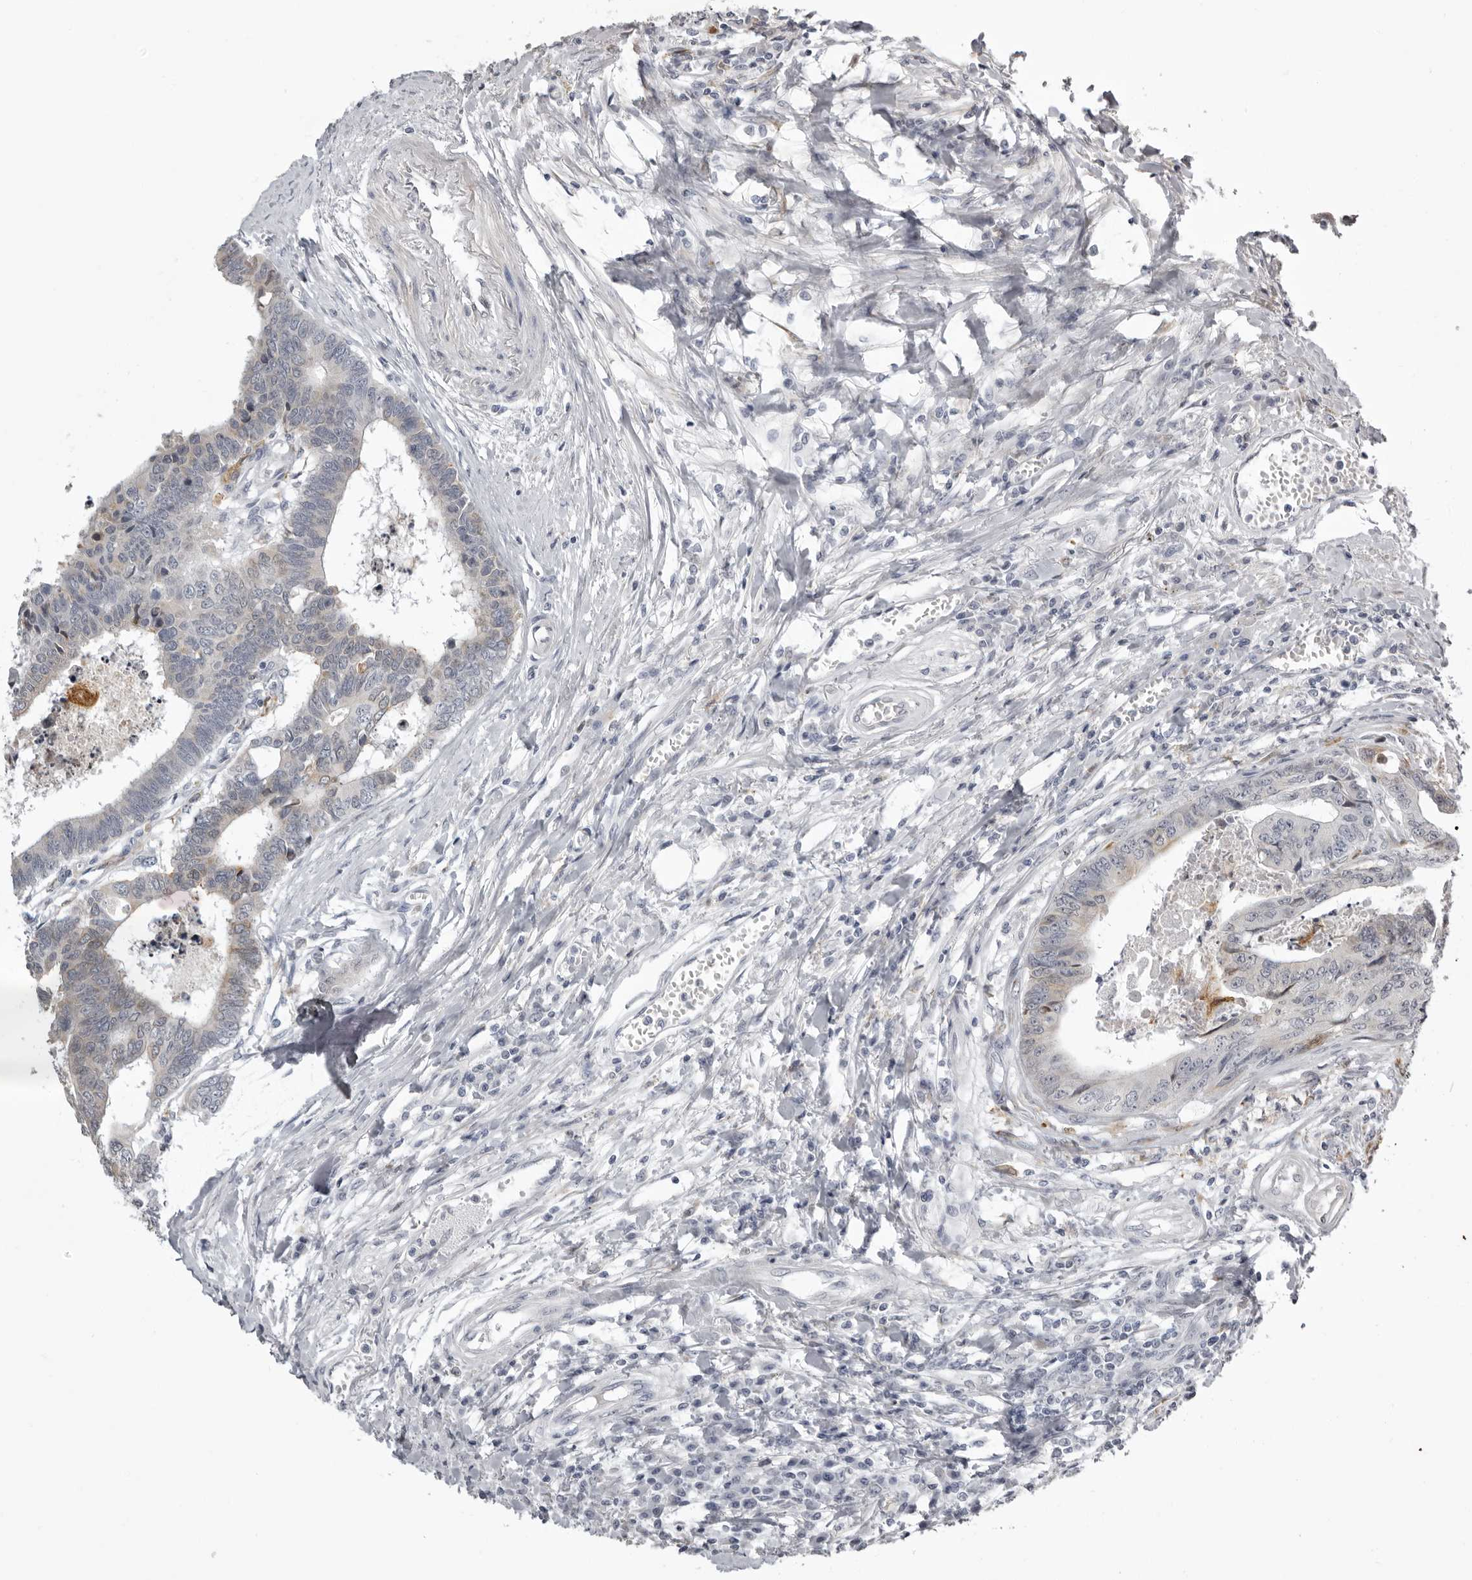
{"staining": {"intensity": "negative", "quantity": "none", "location": "none"}, "tissue": "colorectal cancer", "cell_type": "Tumor cells", "image_type": "cancer", "snomed": [{"axis": "morphology", "description": "Adenocarcinoma, NOS"}, {"axis": "topography", "description": "Rectum"}], "caption": "IHC histopathology image of human colorectal adenocarcinoma stained for a protein (brown), which demonstrates no expression in tumor cells.", "gene": "NCEH1", "patient": {"sex": "male", "age": 84}}